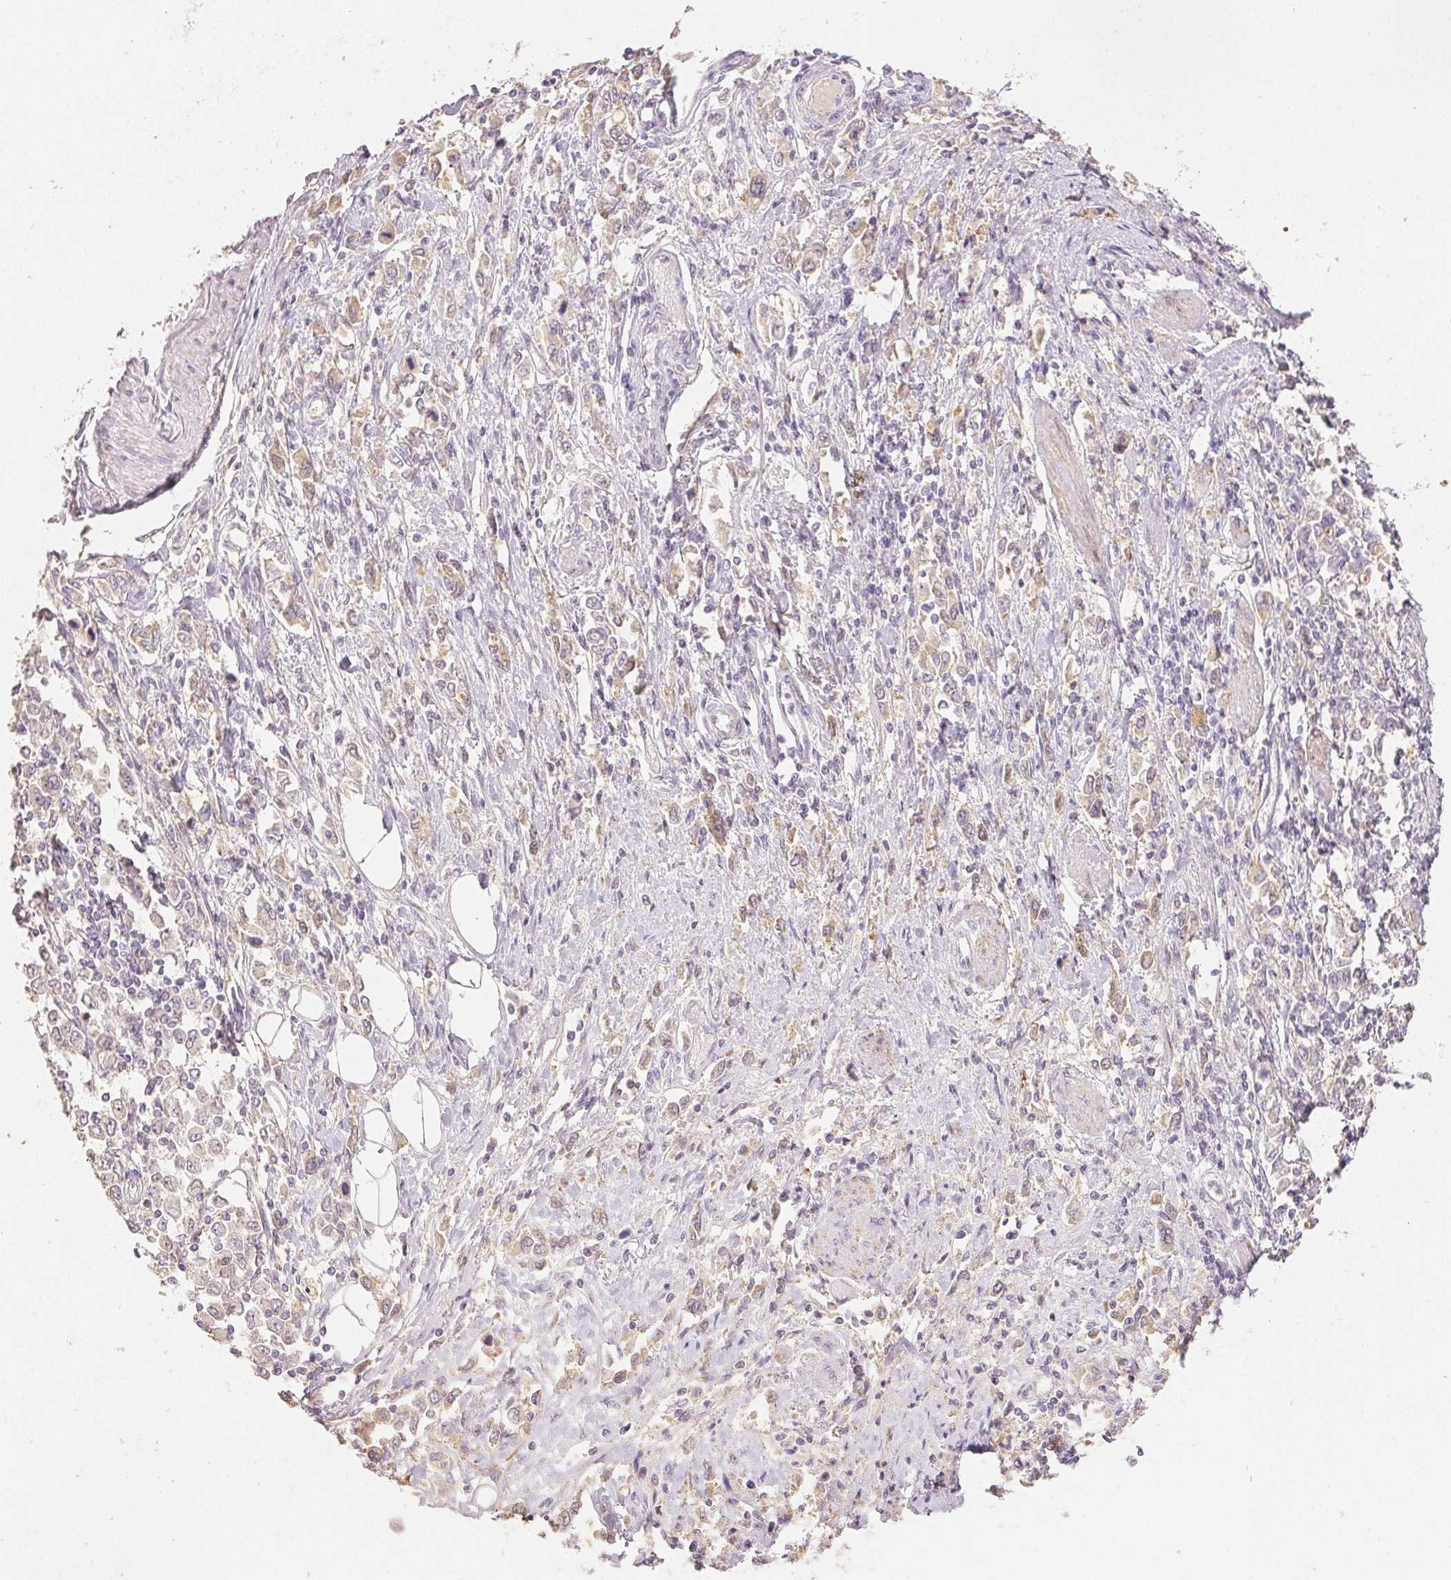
{"staining": {"intensity": "weak", "quantity": "<25%", "location": "cytoplasmic/membranous"}, "tissue": "stomach cancer", "cell_type": "Tumor cells", "image_type": "cancer", "snomed": [{"axis": "morphology", "description": "Adenocarcinoma, NOS"}, {"axis": "topography", "description": "Stomach, upper"}], "caption": "An image of stomach cancer (adenocarcinoma) stained for a protein demonstrates no brown staining in tumor cells.", "gene": "ACVR1B", "patient": {"sex": "male", "age": 70}}